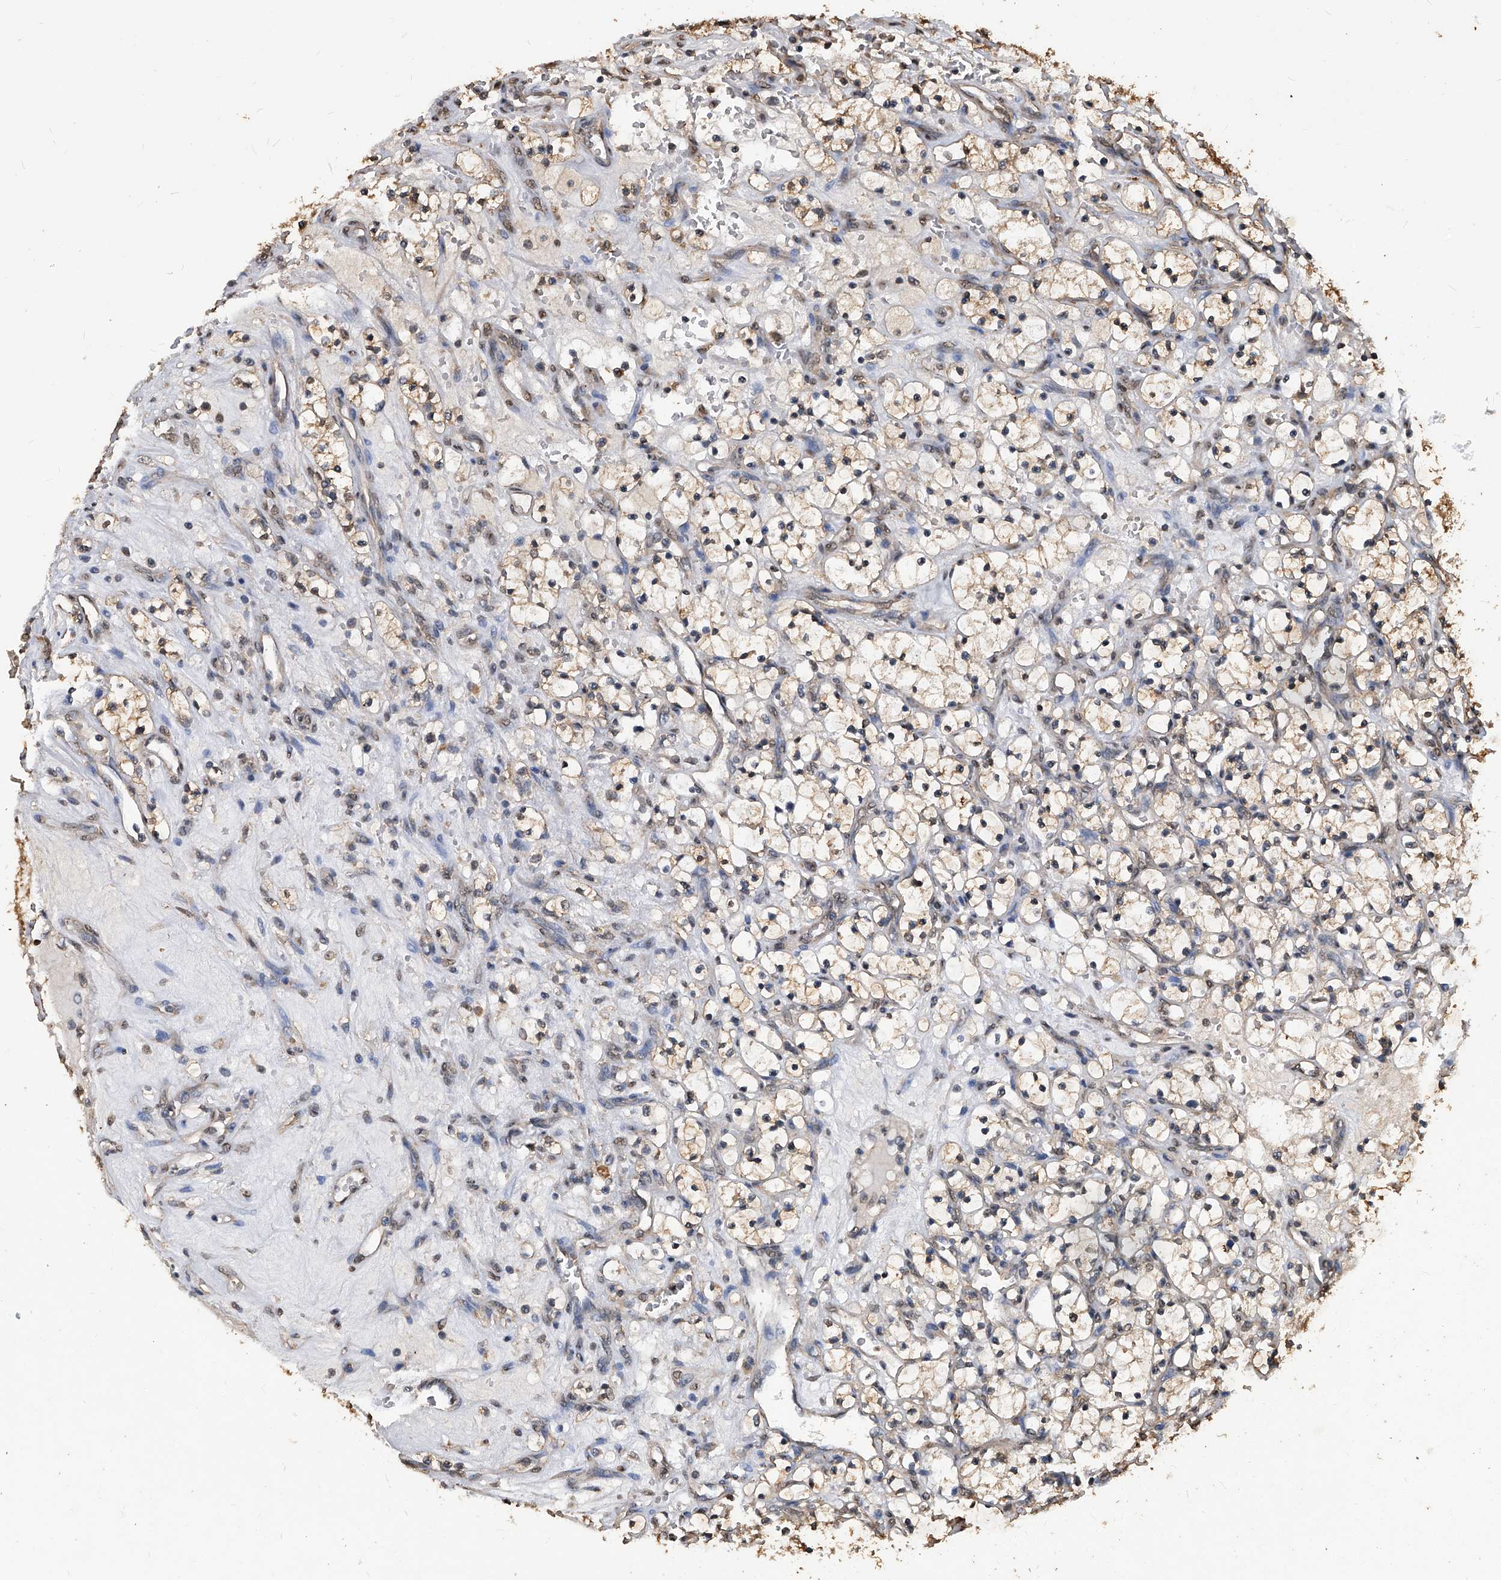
{"staining": {"intensity": "weak", "quantity": "<25%", "location": "cytoplasmic/membranous"}, "tissue": "renal cancer", "cell_type": "Tumor cells", "image_type": "cancer", "snomed": [{"axis": "morphology", "description": "Adenocarcinoma, NOS"}, {"axis": "topography", "description": "Kidney"}], "caption": "This histopathology image is of renal cancer stained with immunohistochemistry to label a protein in brown with the nuclei are counter-stained blue. There is no staining in tumor cells.", "gene": "FBXL4", "patient": {"sex": "female", "age": 69}}